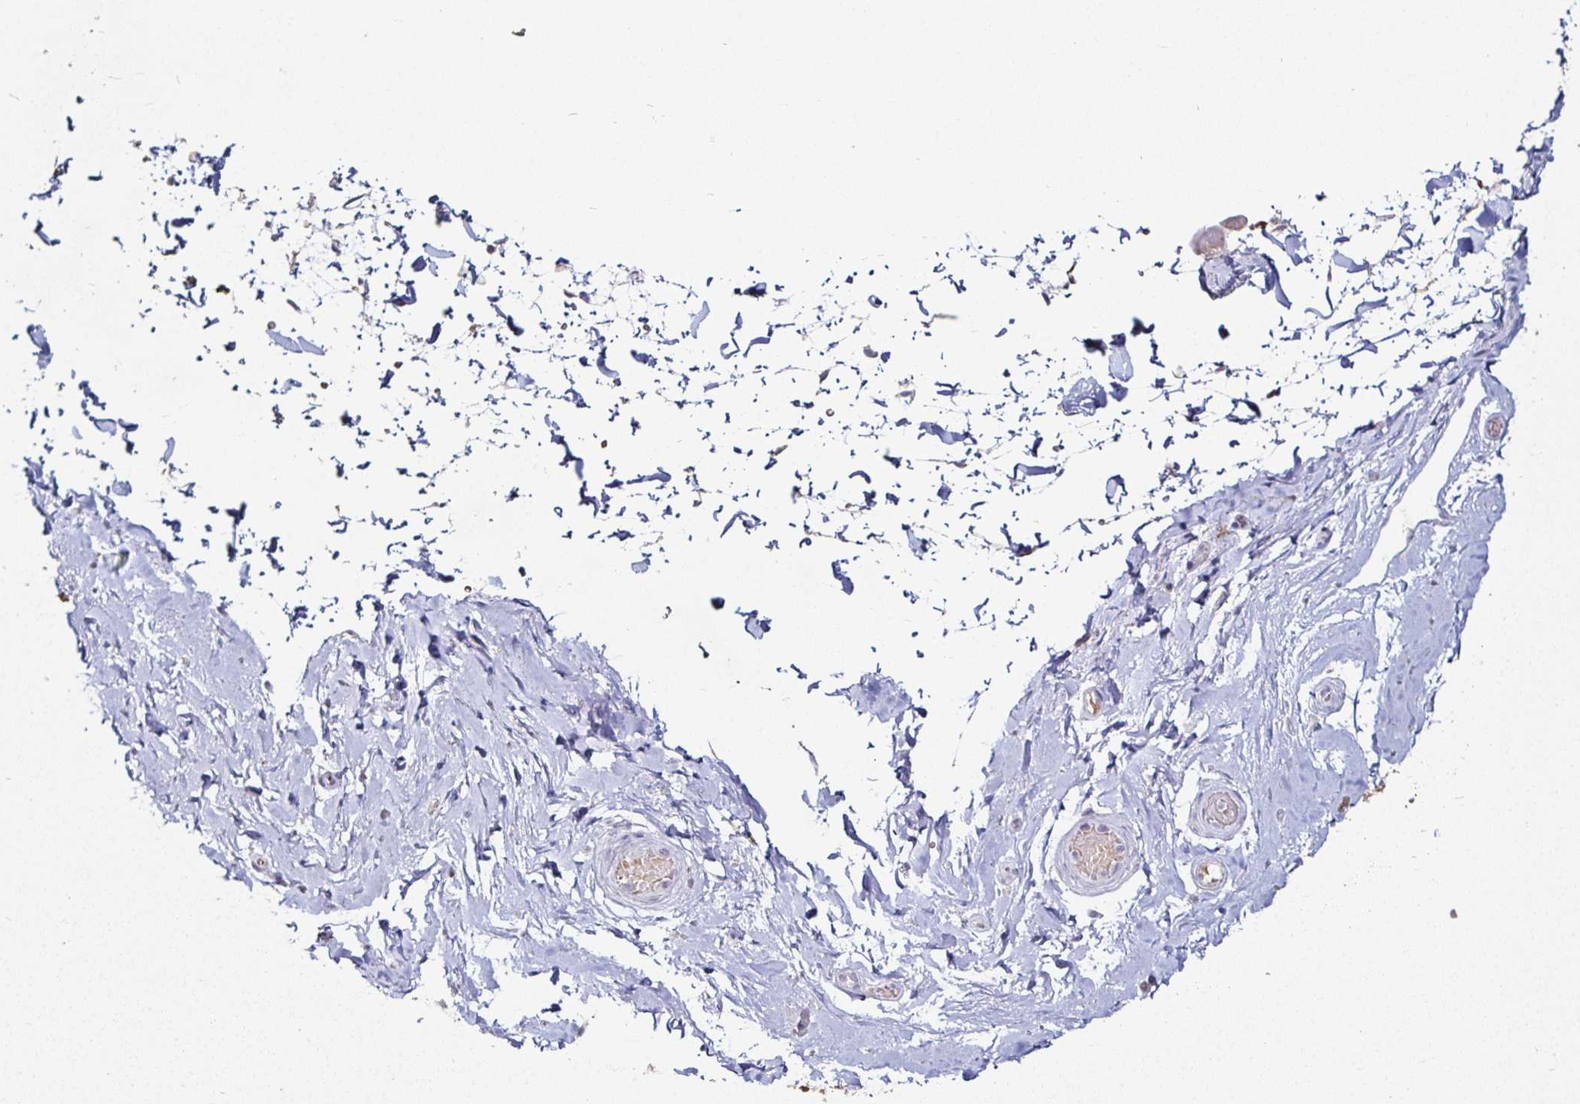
{"staining": {"intensity": "negative", "quantity": "none", "location": "none"}, "tissue": "adipose tissue", "cell_type": "Adipocytes", "image_type": "normal", "snomed": [{"axis": "morphology", "description": "Normal tissue, NOS"}, {"axis": "topography", "description": "Epididymis, spermatic cord, NOS"}, {"axis": "topography", "description": "Epididymis"}, {"axis": "topography", "description": "Peripheral nerve tissue"}], "caption": "DAB immunohistochemical staining of normal adipose tissue exhibits no significant expression in adipocytes.", "gene": "FAIM2", "patient": {"sex": "male", "age": 29}}